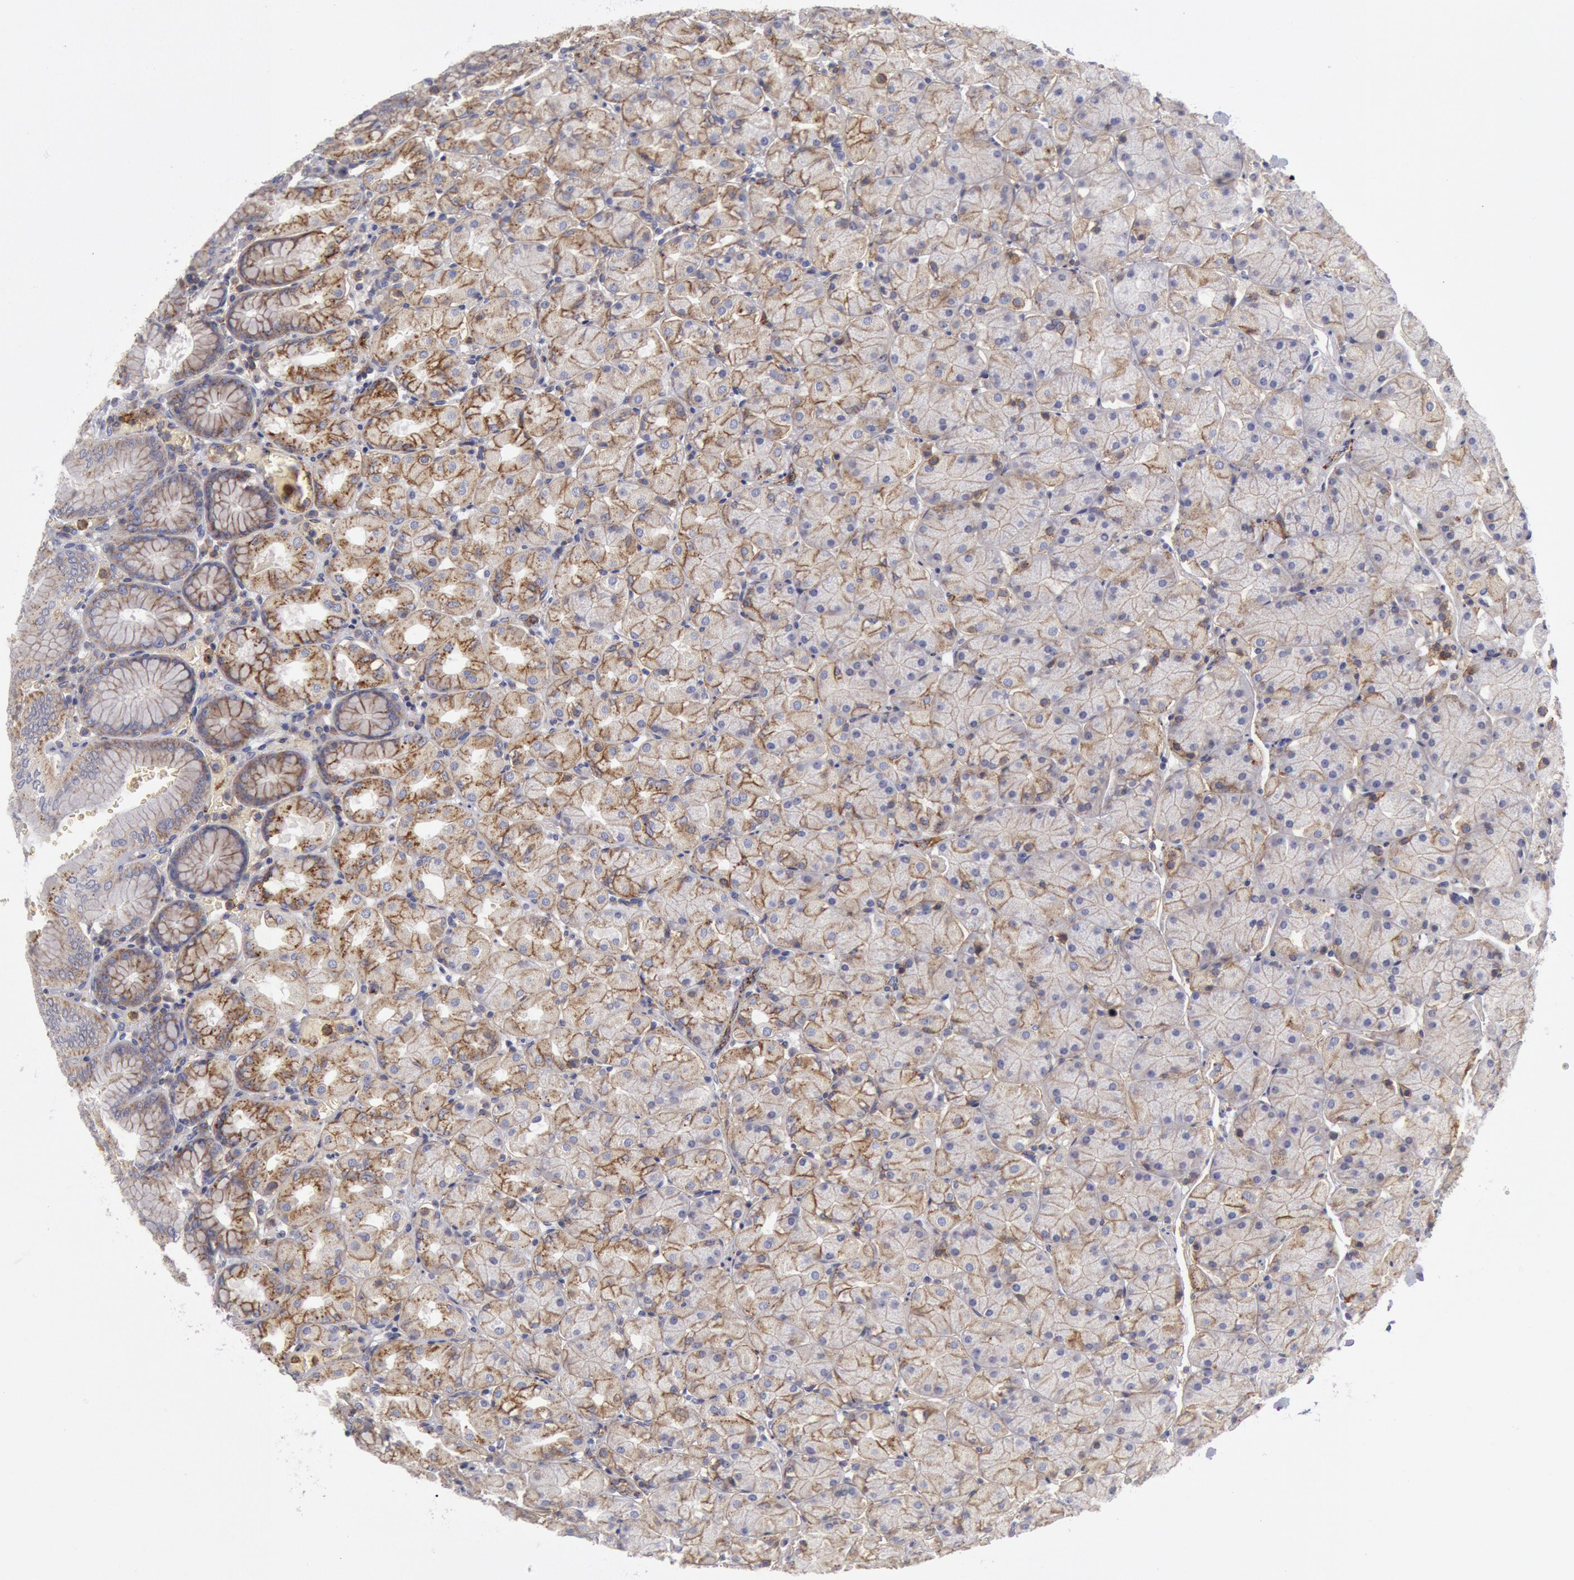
{"staining": {"intensity": "moderate", "quantity": "25%-75%", "location": "cytoplasmic/membranous"}, "tissue": "stomach", "cell_type": "Glandular cells", "image_type": "normal", "snomed": [{"axis": "morphology", "description": "Normal tissue, NOS"}, {"axis": "topography", "description": "Stomach, upper"}, {"axis": "topography", "description": "Stomach"}], "caption": "Stomach stained with DAB (3,3'-diaminobenzidine) immunohistochemistry (IHC) exhibits medium levels of moderate cytoplasmic/membranous expression in about 25%-75% of glandular cells.", "gene": "FLOT1", "patient": {"sex": "male", "age": 76}}